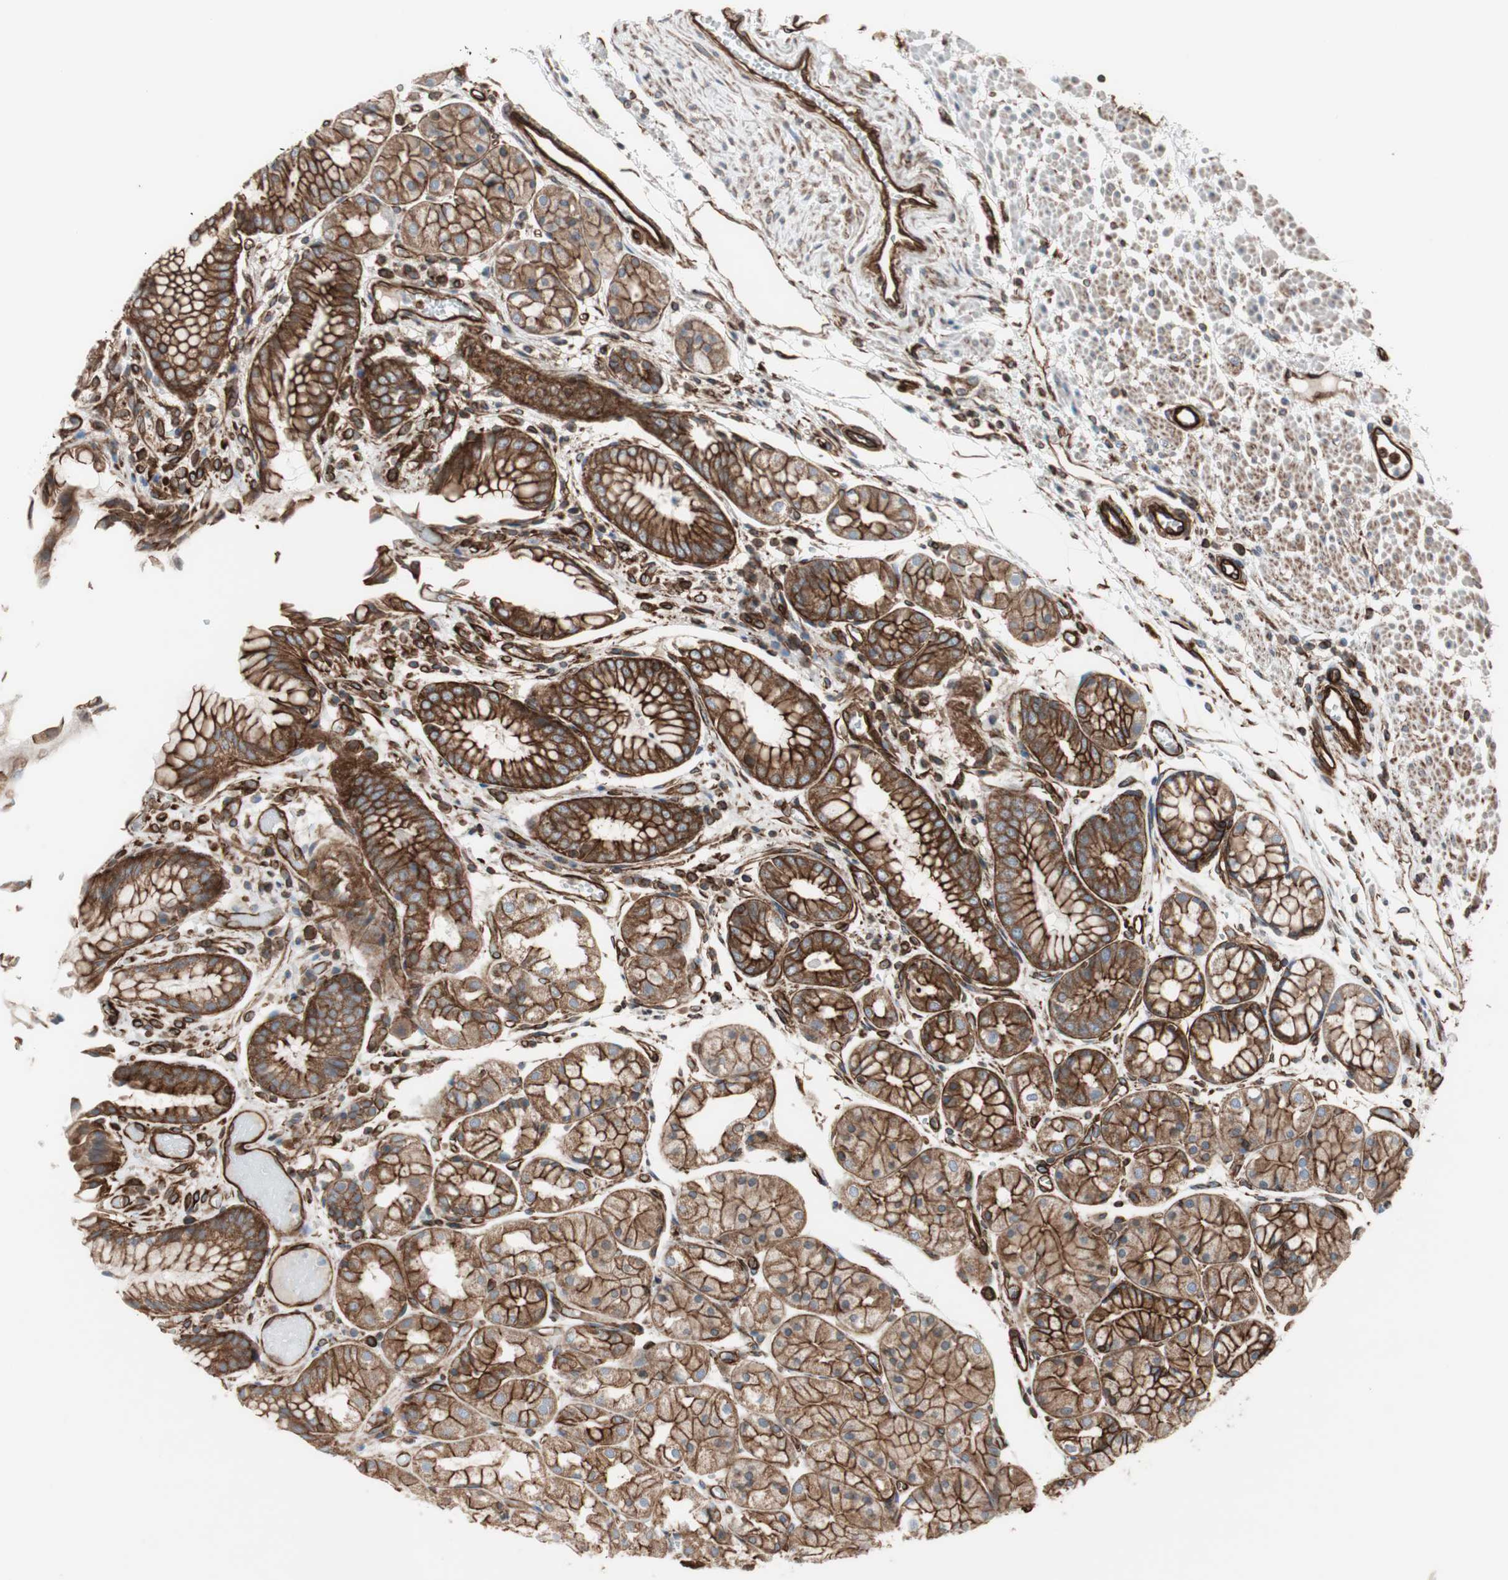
{"staining": {"intensity": "strong", "quantity": ">75%", "location": "cytoplasmic/membranous"}, "tissue": "stomach", "cell_type": "Glandular cells", "image_type": "normal", "snomed": [{"axis": "morphology", "description": "Normal tissue, NOS"}, {"axis": "topography", "description": "Stomach, upper"}], "caption": "Benign stomach demonstrates strong cytoplasmic/membranous positivity in about >75% of glandular cells, visualized by immunohistochemistry. The staining was performed using DAB, with brown indicating positive protein expression. Nuclei are stained blue with hematoxylin.", "gene": "TCTA", "patient": {"sex": "male", "age": 72}}